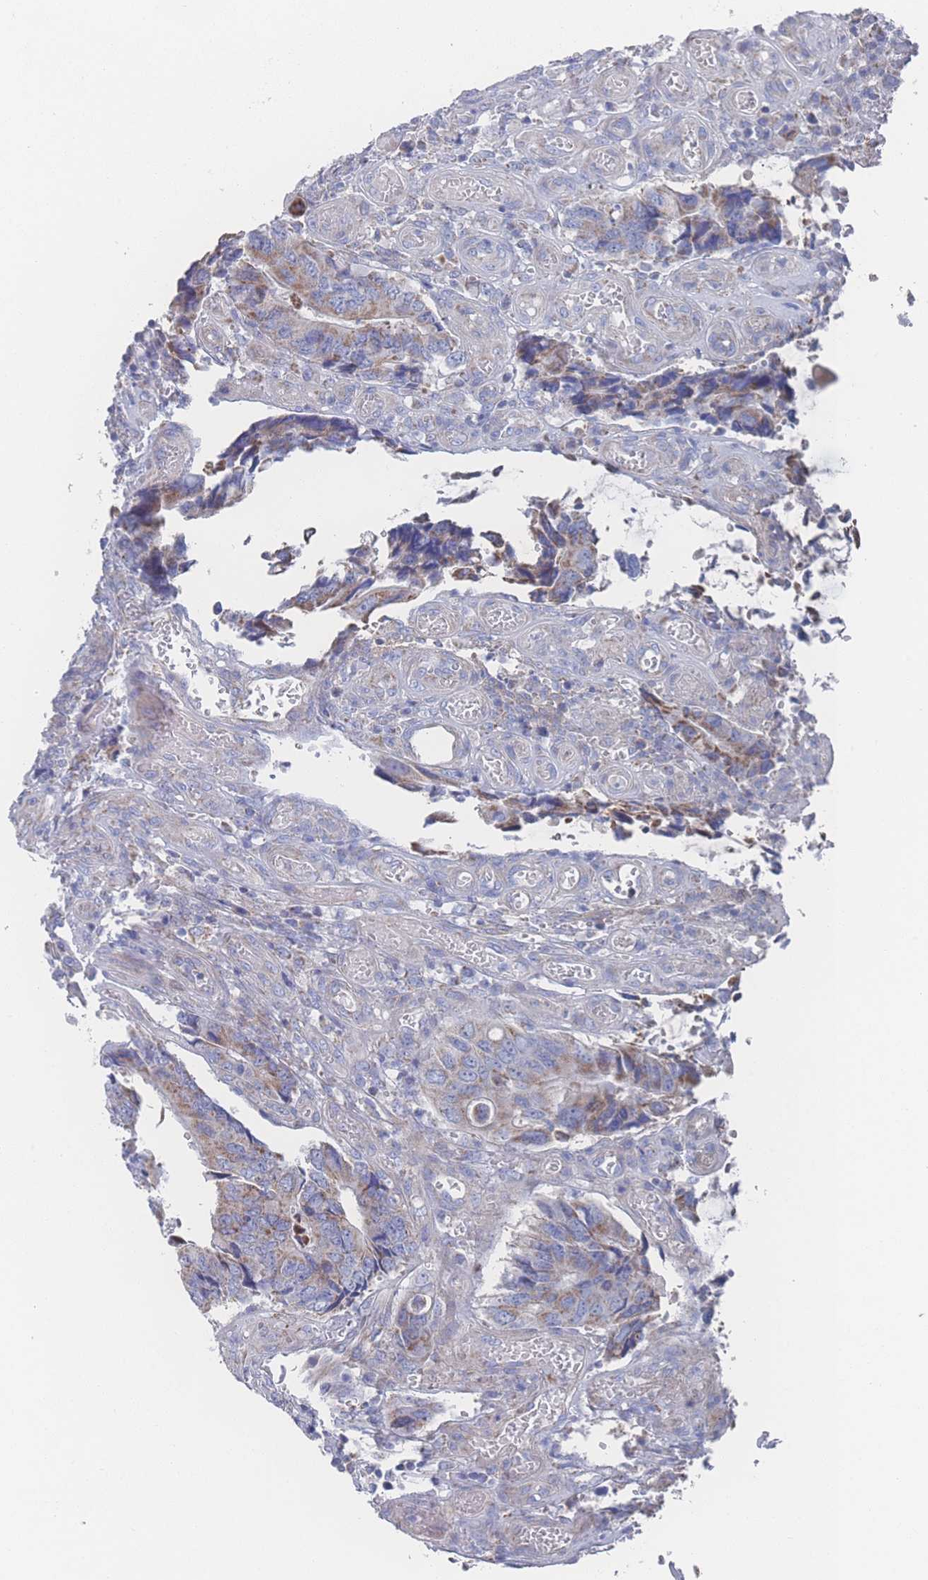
{"staining": {"intensity": "moderate", "quantity": "25%-75%", "location": "cytoplasmic/membranous"}, "tissue": "colorectal cancer", "cell_type": "Tumor cells", "image_type": "cancer", "snomed": [{"axis": "morphology", "description": "Adenocarcinoma, NOS"}, {"axis": "topography", "description": "Colon"}], "caption": "Immunohistochemical staining of colorectal cancer (adenocarcinoma) displays medium levels of moderate cytoplasmic/membranous expression in approximately 25%-75% of tumor cells.", "gene": "SNPH", "patient": {"sex": "male", "age": 87}}